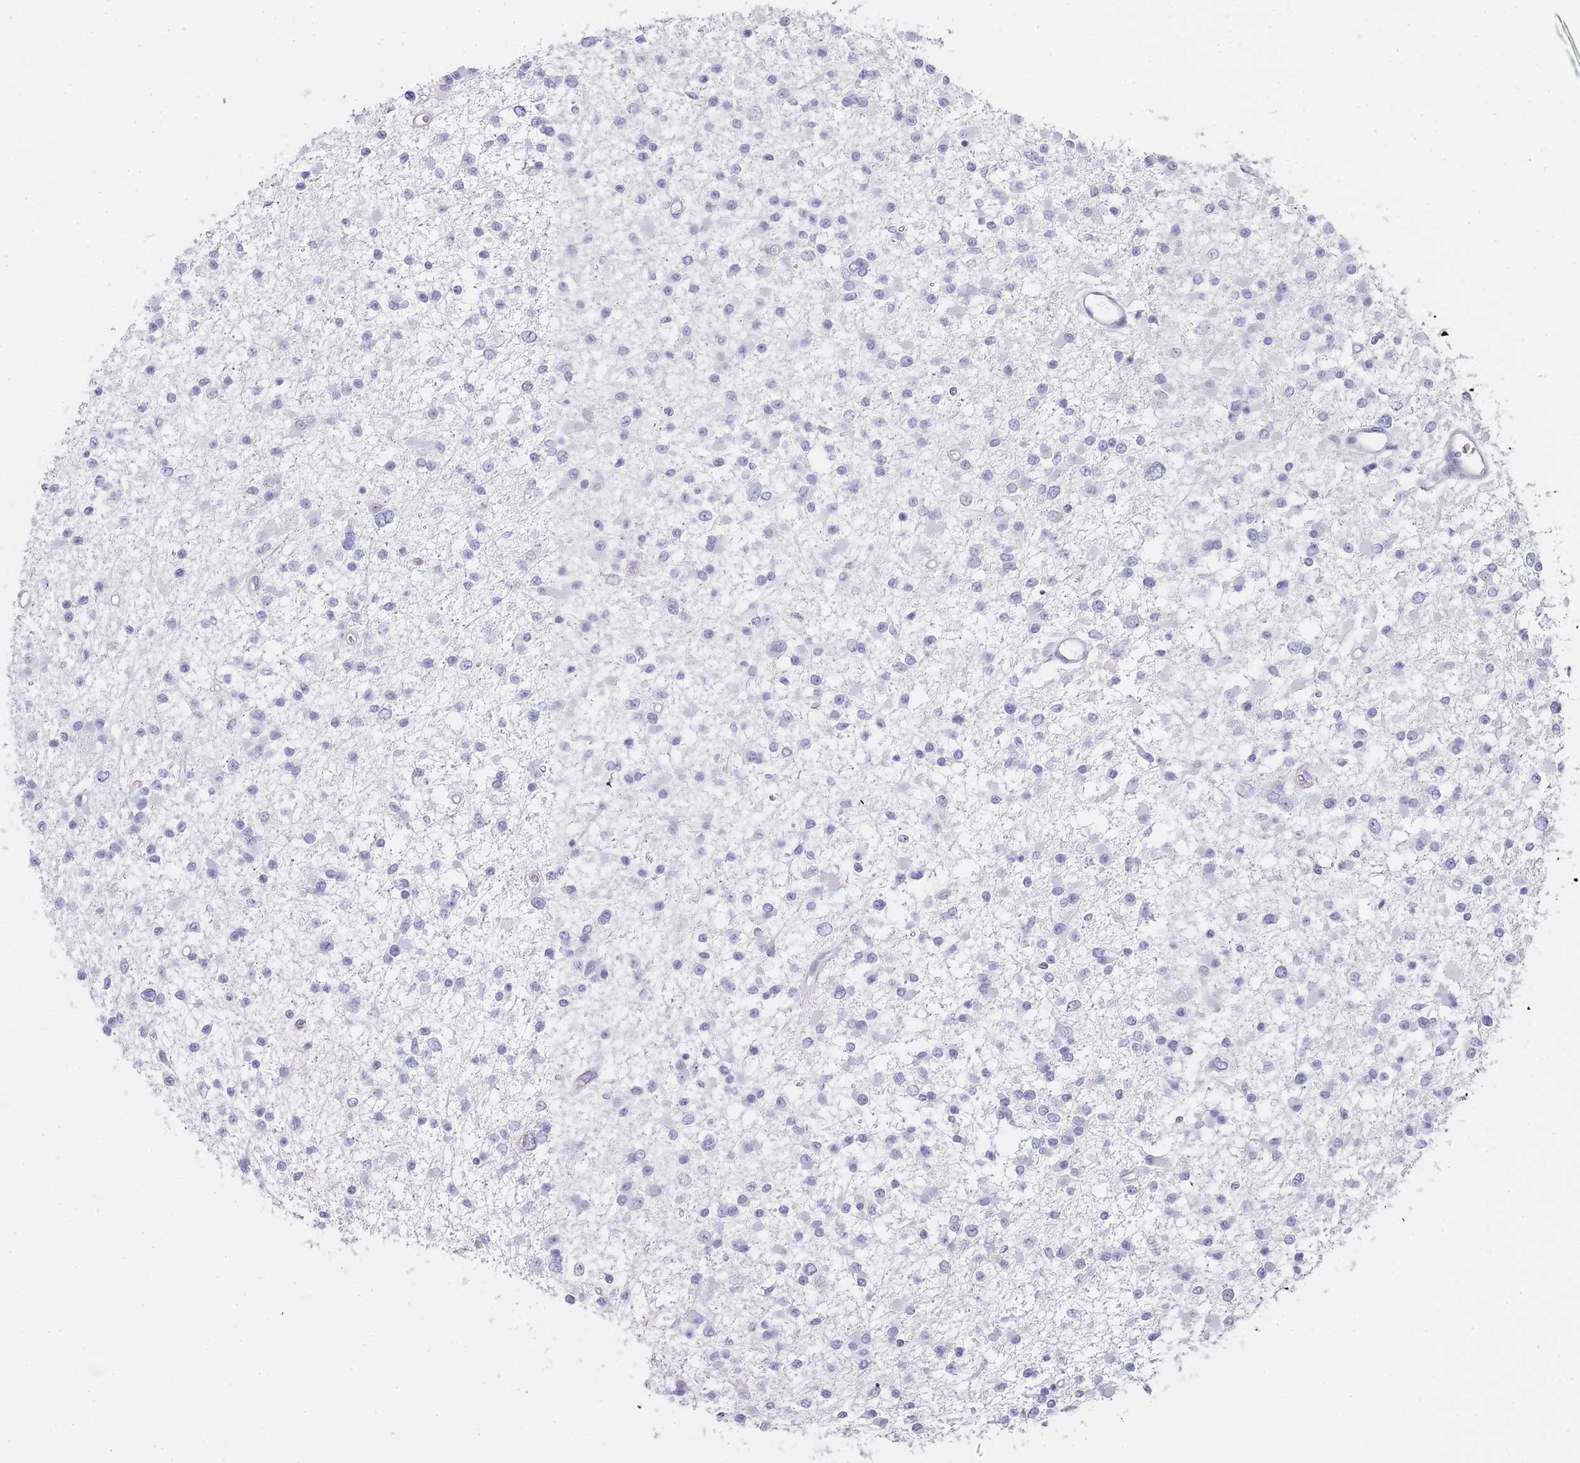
{"staining": {"intensity": "negative", "quantity": "none", "location": "none"}, "tissue": "glioma", "cell_type": "Tumor cells", "image_type": "cancer", "snomed": [{"axis": "morphology", "description": "Glioma, malignant, Low grade"}, {"axis": "topography", "description": "Brain"}], "caption": "Tumor cells are negative for protein expression in human glioma. (DAB (3,3'-diaminobenzidine) IHC with hematoxylin counter stain).", "gene": "NOP14", "patient": {"sex": "female", "age": 22}}